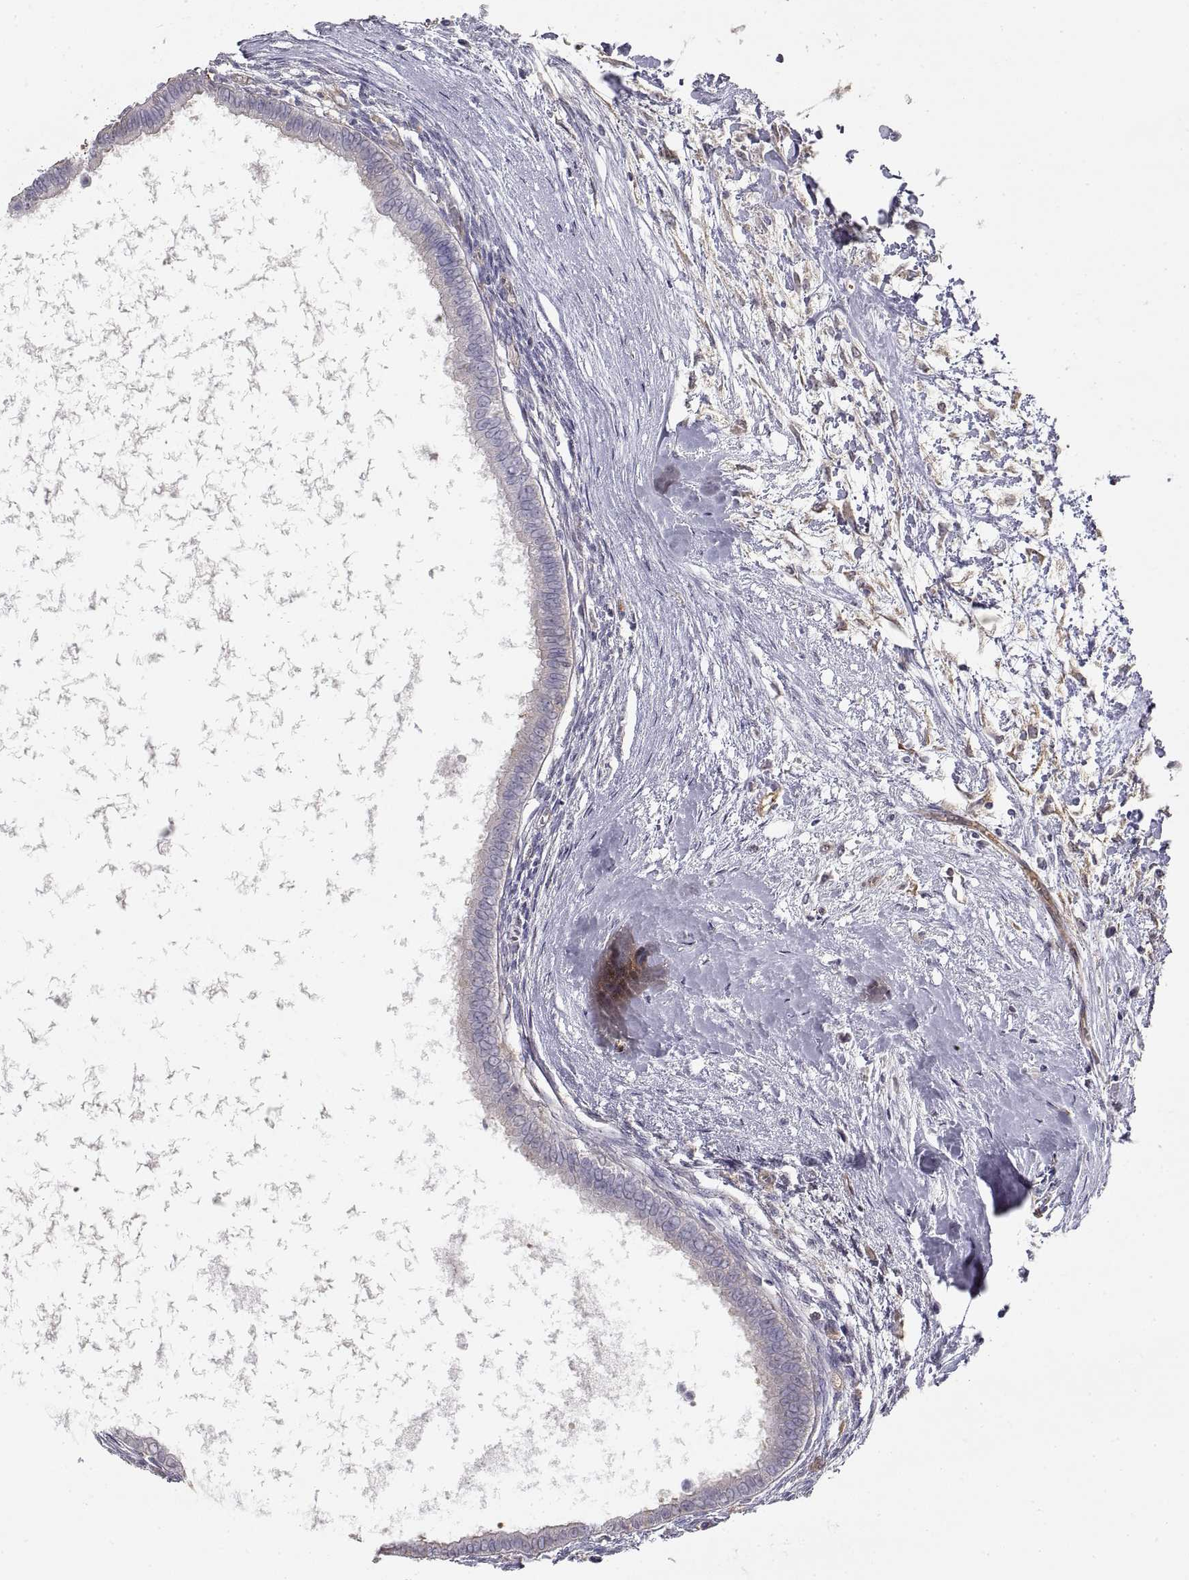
{"staining": {"intensity": "negative", "quantity": "none", "location": "none"}, "tissue": "testis cancer", "cell_type": "Tumor cells", "image_type": "cancer", "snomed": [{"axis": "morphology", "description": "Carcinoma, Embryonal, NOS"}, {"axis": "topography", "description": "Testis"}], "caption": "High power microscopy micrograph of an IHC micrograph of embryonal carcinoma (testis), revealing no significant positivity in tumor cells. (Immunohistochemistry (ihc), brightfield microscopy, high magnification).", "gene": "HSP90AB1", "patient": {"sex": "male", "age": 37}}